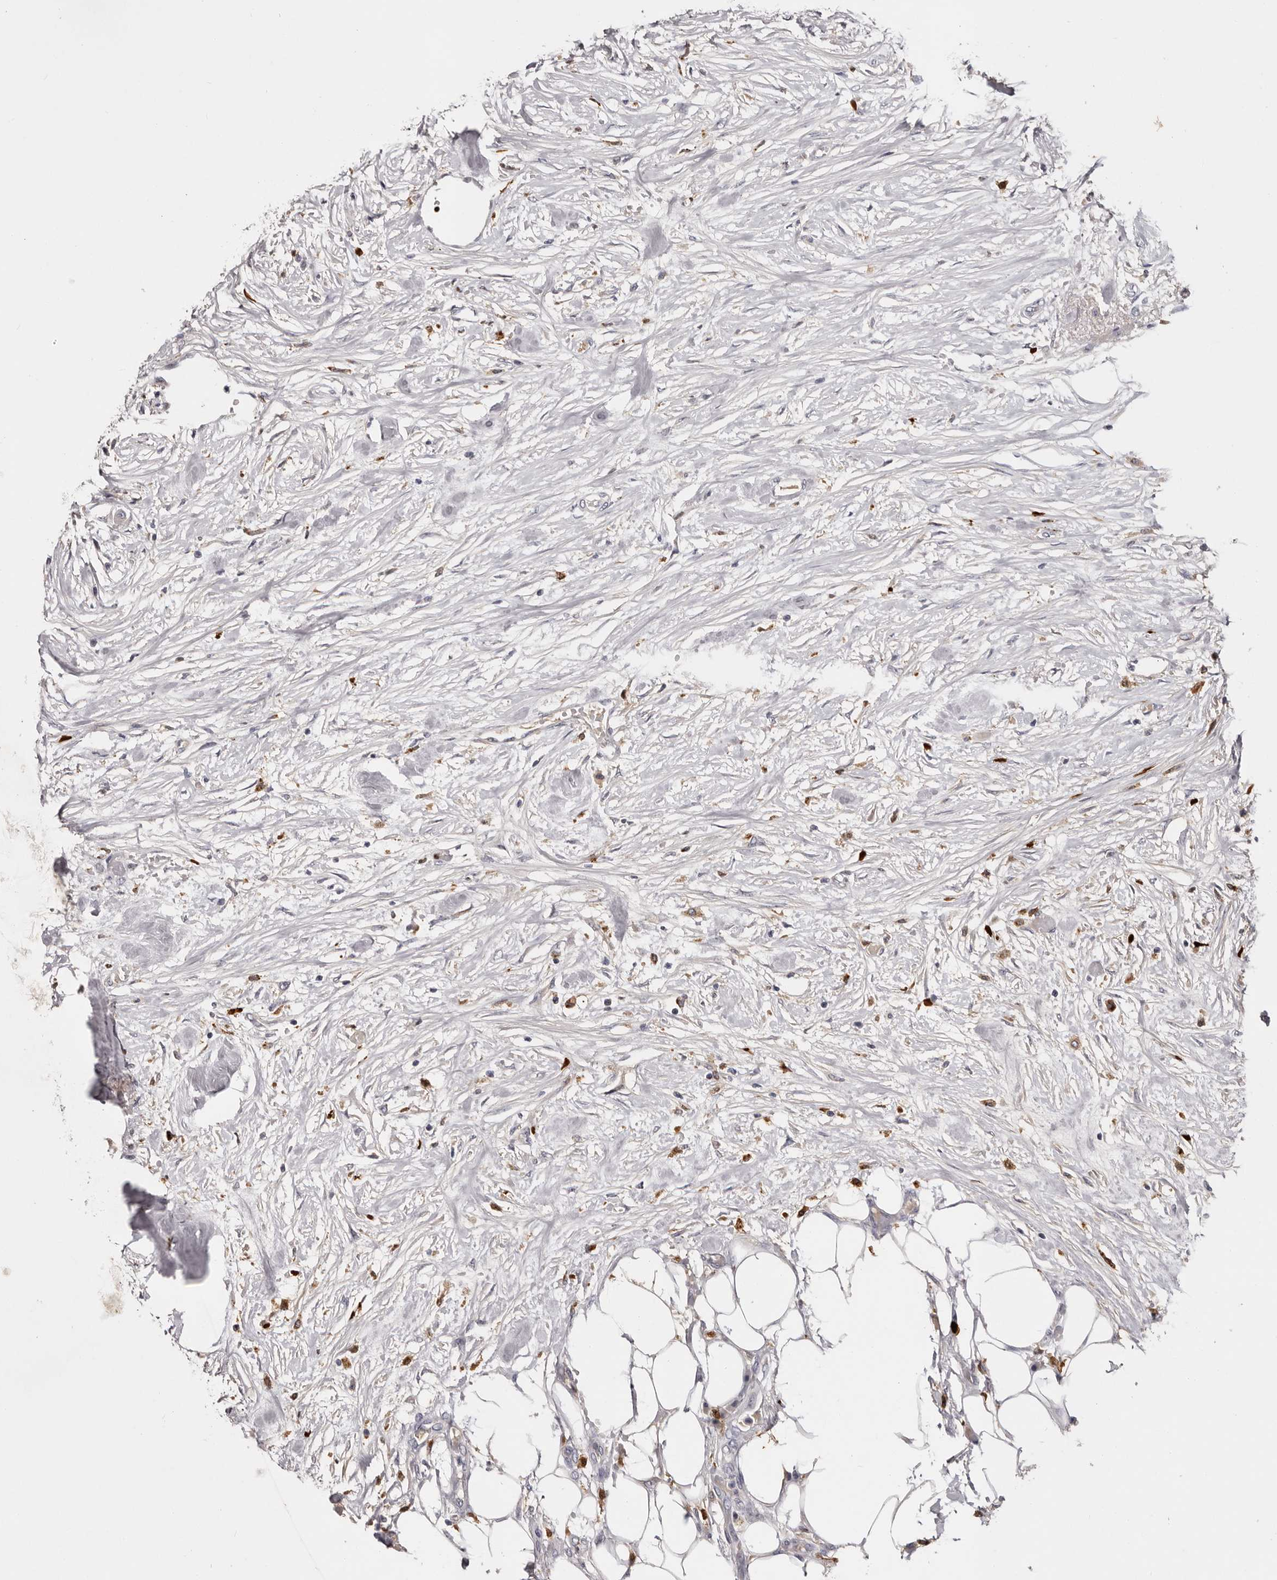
{"staining": {"intensity": "negative", "quantity": "none", "location": "none"}, "tissue": "urothelial cancer", "cell_type": "Tumor cells", "image_type": "cancer", "snomed": [{"axis": "morphology", "description": "Urothelial carcinoma, High grade"}, {"axis": "topography", "description": "Urinary bladder"}], "caption": "The image reveals no significant positivity in tumor cells of high-grade urothelial carcinoma.", "gene": "KLHL38", "patient": {"sex": "male", "age": 64}}